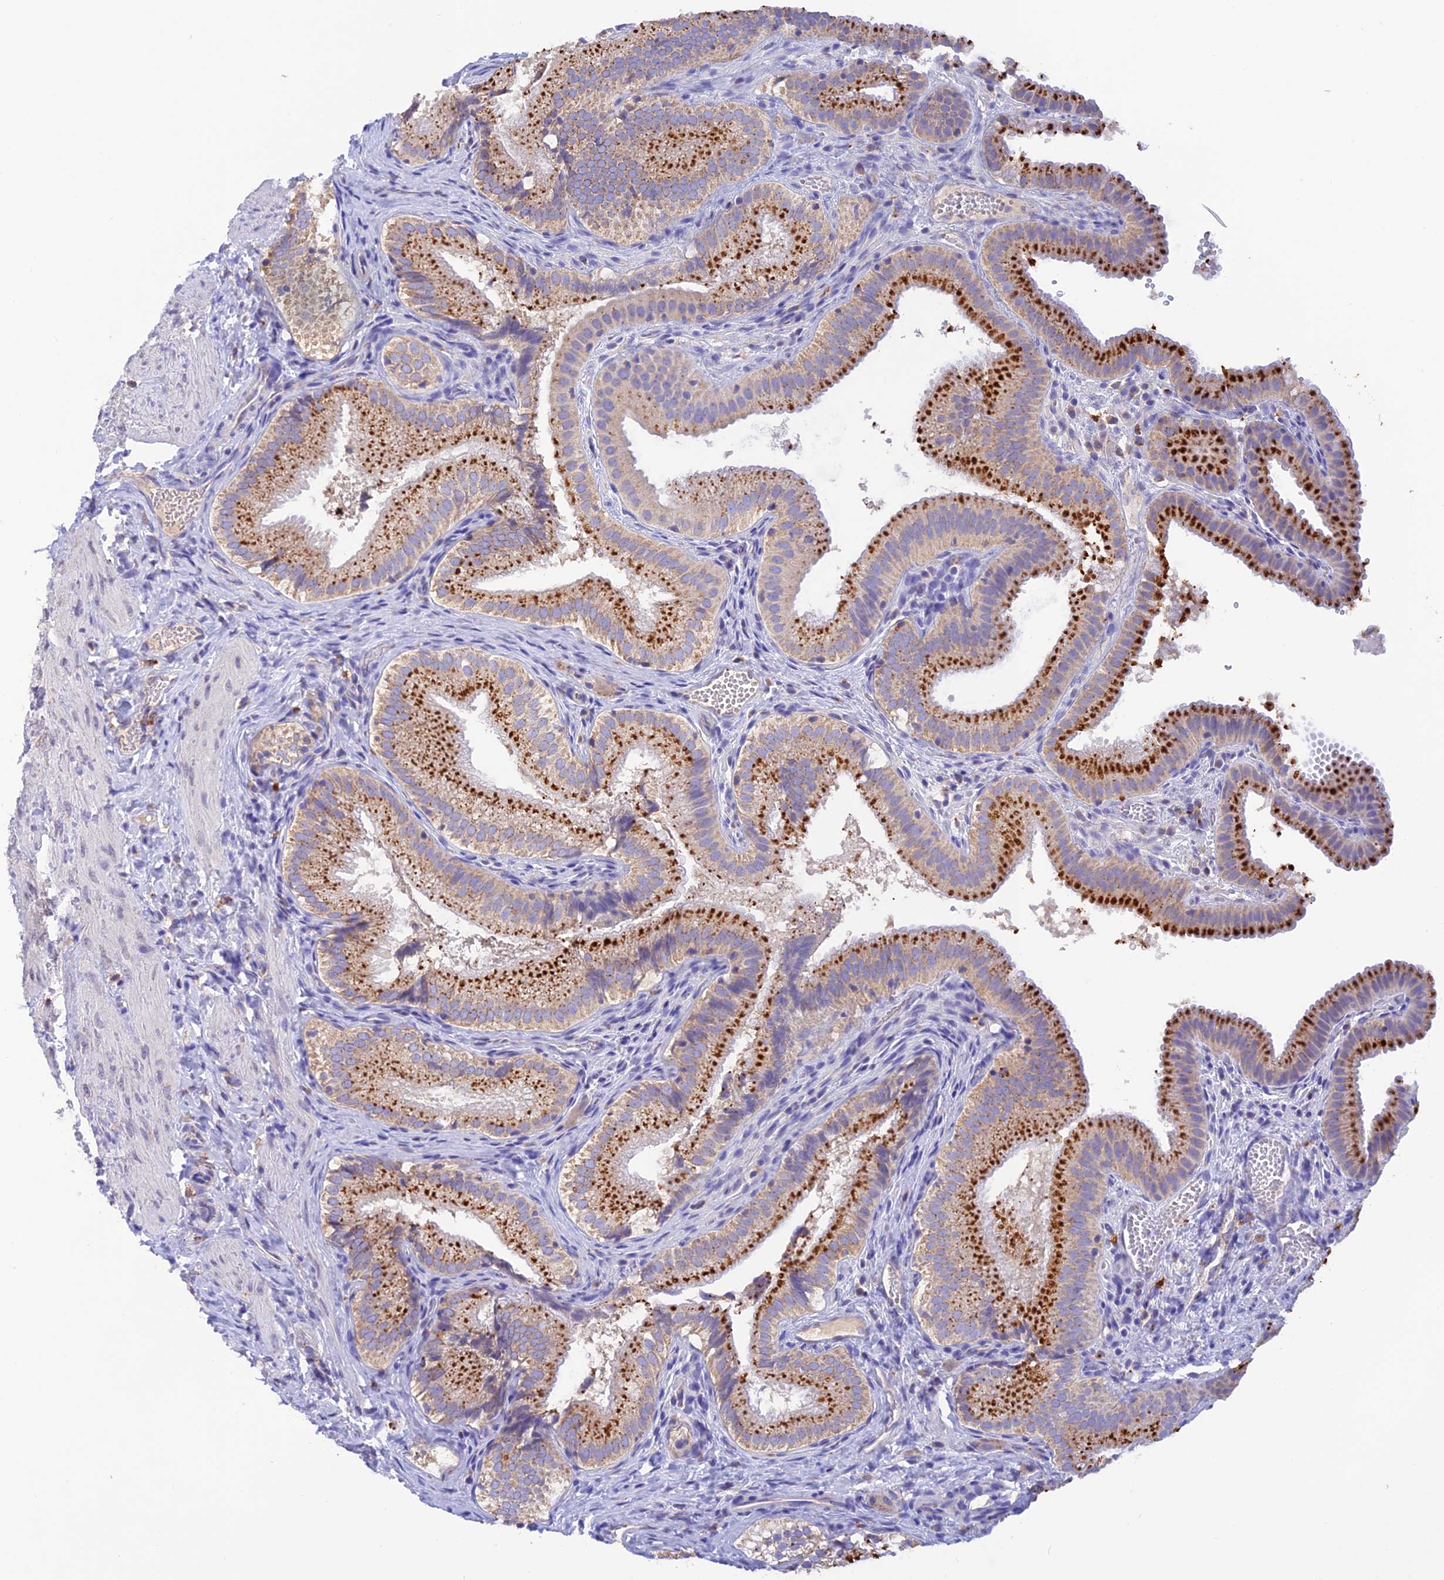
{"staining": {"intensity": "strong", "quantity": ">75%", "location": "cytoplasmic/membranous"}, "tissue": "gallbladder", "cell_type": "Glandular cells", "image_type": "normal", "snomed": [{"axis": "morphology", "description": "Normal tissue, NOS"}, {"axis": "topography", "description": "Gallbladder"}], "caption": "Gallbladder stained with immunohistochemistry displays strong cytoplasmic/membranous positivity in about >75% of glandular cells.", "gene": "ENSG00000255439", "patient": {"sex": "female", "age": 30}}